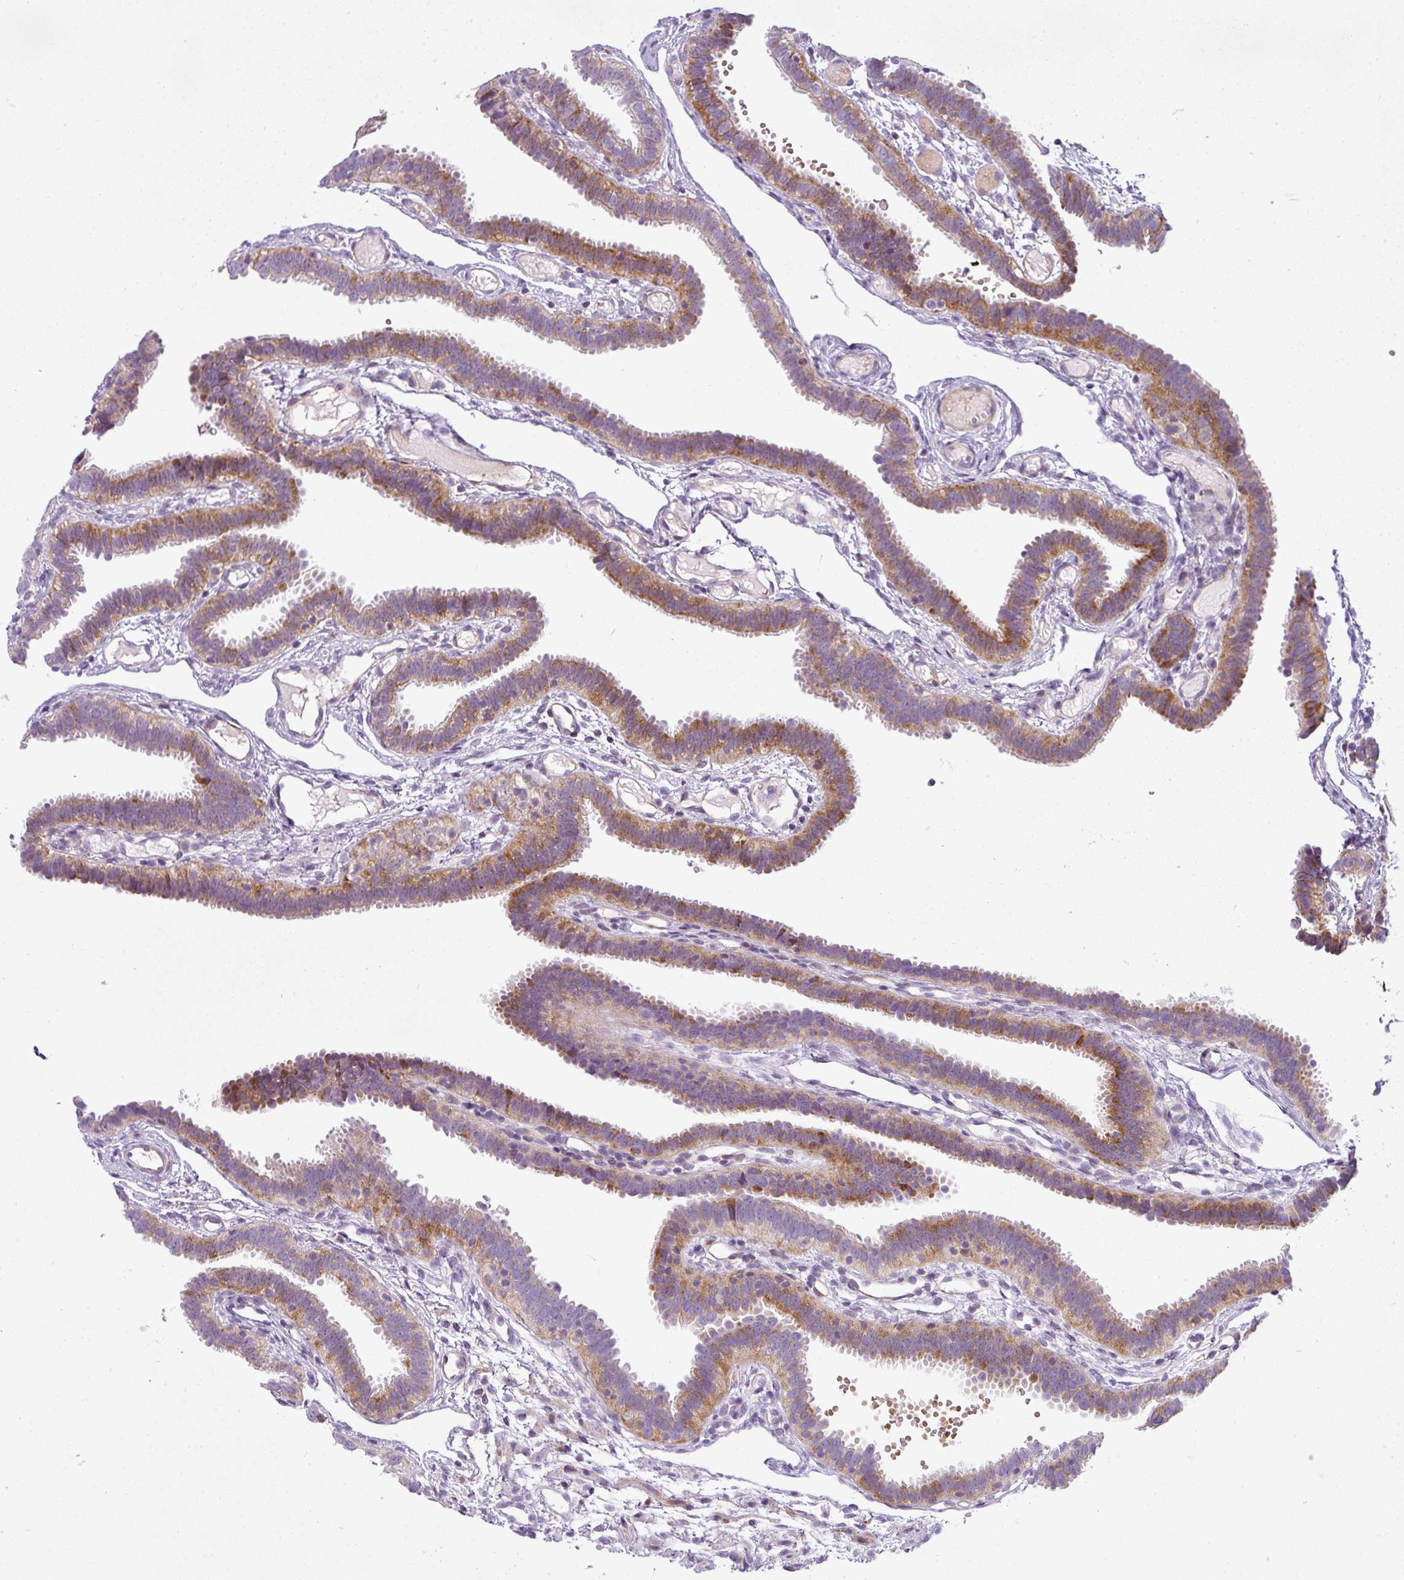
{"staining": {"intensity": "moderate", "quantity": ">75%", "location": "cytoplasmic/membranous"}, "tissue": "fallopian tube", "cell_type": "Glandular cells", "image_type": "normal", "snomed": [{"axis": "morphology", "description": "Normal tissue, NOS"}, {"axis": "topography", "description": "Fallopian tube"}], "caption": "Immunohistochemistry (DAB) staining of unremarkable human fallopian tube demonstrates moderate cytoplasmic/membranous protein positivity in about >75% of glandular cells.", "gene": "ANKRD18A", "patient": {"sex": "female", "age": 37}}